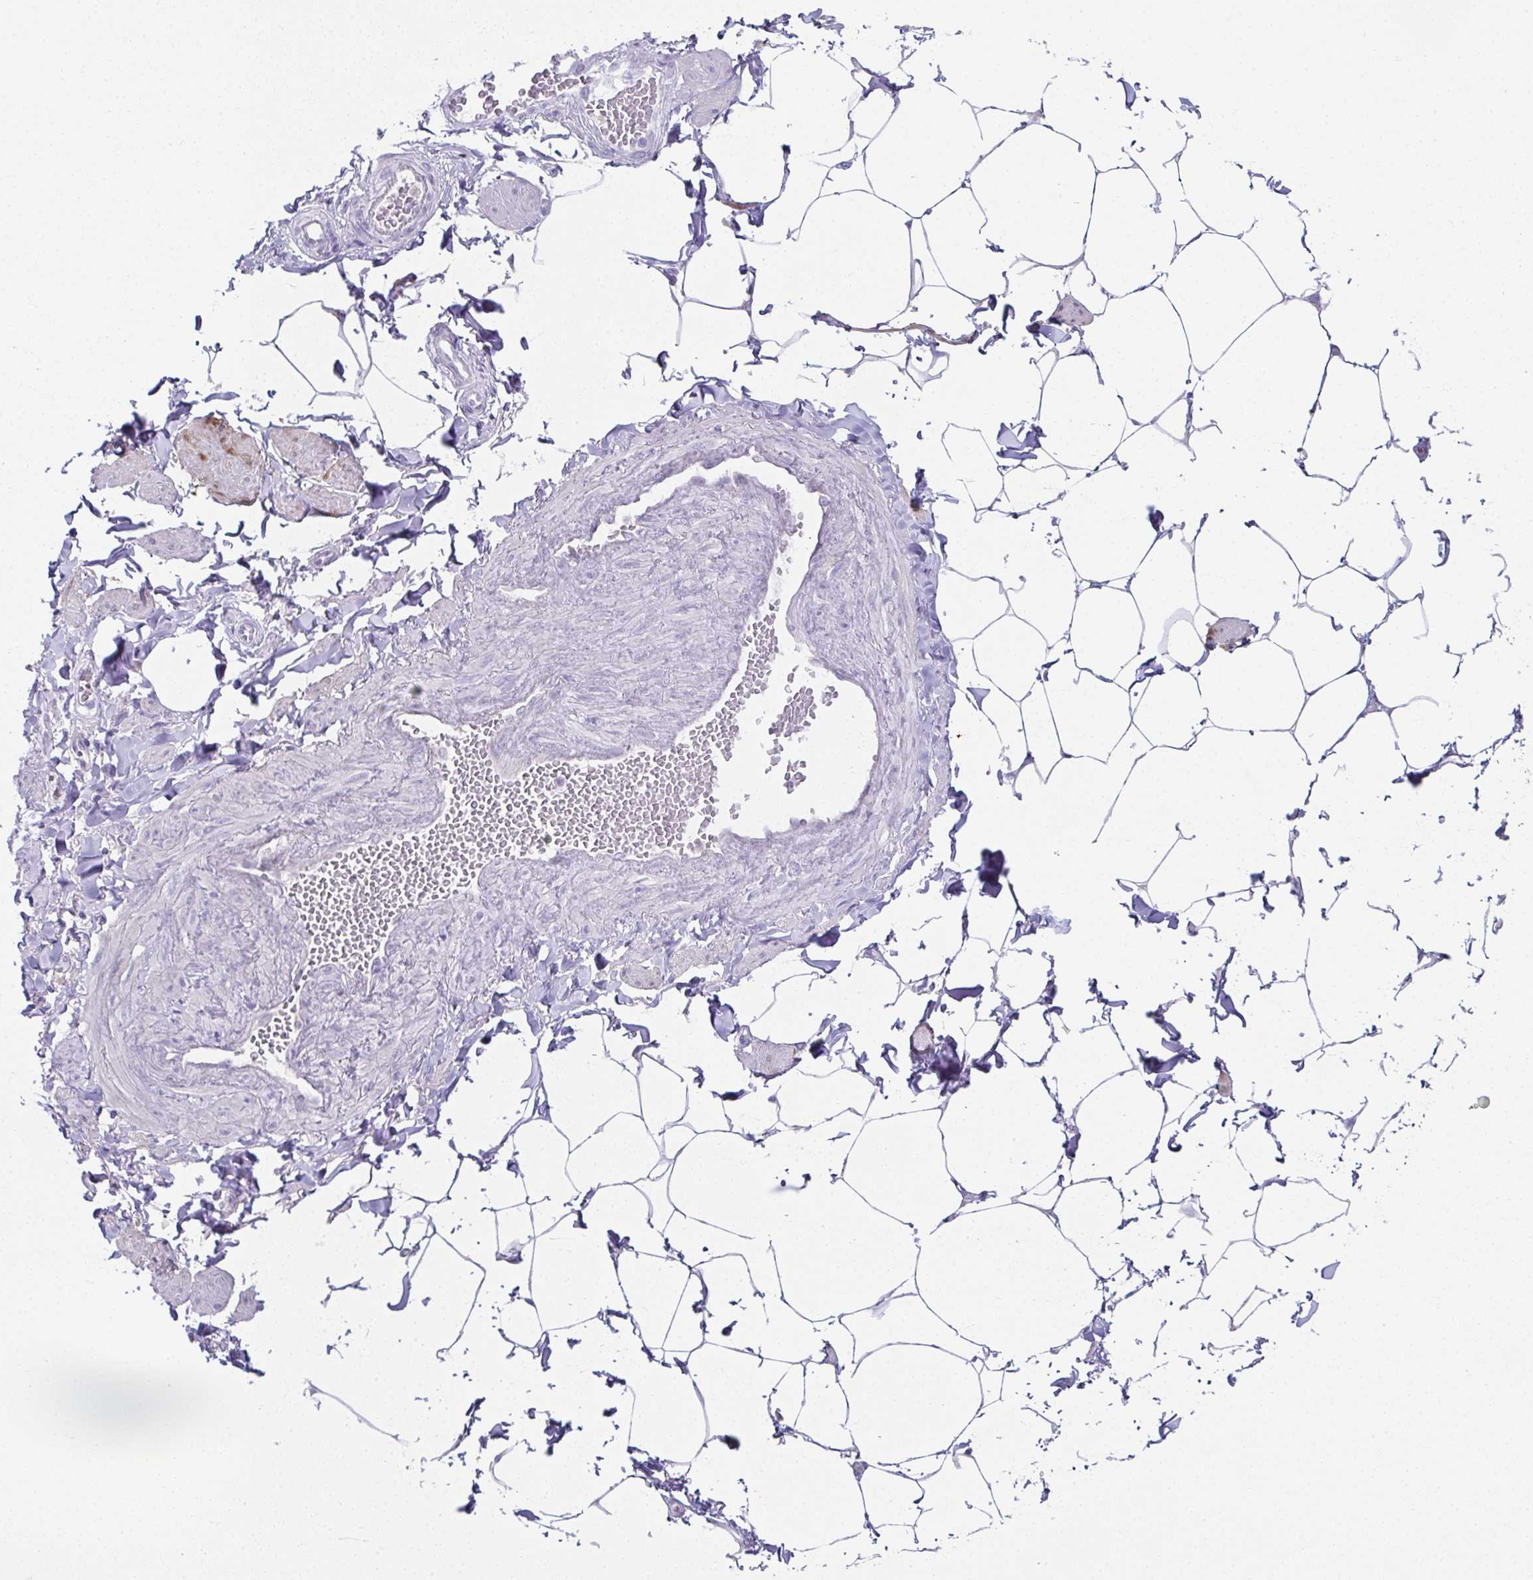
{"staining": {"intensity": "negative", "quantity": "none", "location": "none"}, "tissue": "adipose tissue", "cell_type": "Adipocytes", "image_type": "normal", "snomed": [{"axis": "morphology", "description": "Normal tissue, NOS"}, {"axis": "topography", "description": "Epididymis"}, {"axis": "topography", "description": "Peripheral nerve tissue"}], "caption": "An immunohistochemistry micrograph of normal adipose tissue is shown. There is no staining in adipocytes of adipose tissue. The staining is performed using DAB brown chromogen with nuclei counter-stained in using hematoxylin.", "gene": "RBP1", "patient": {"sex": "male", "age": 32}}